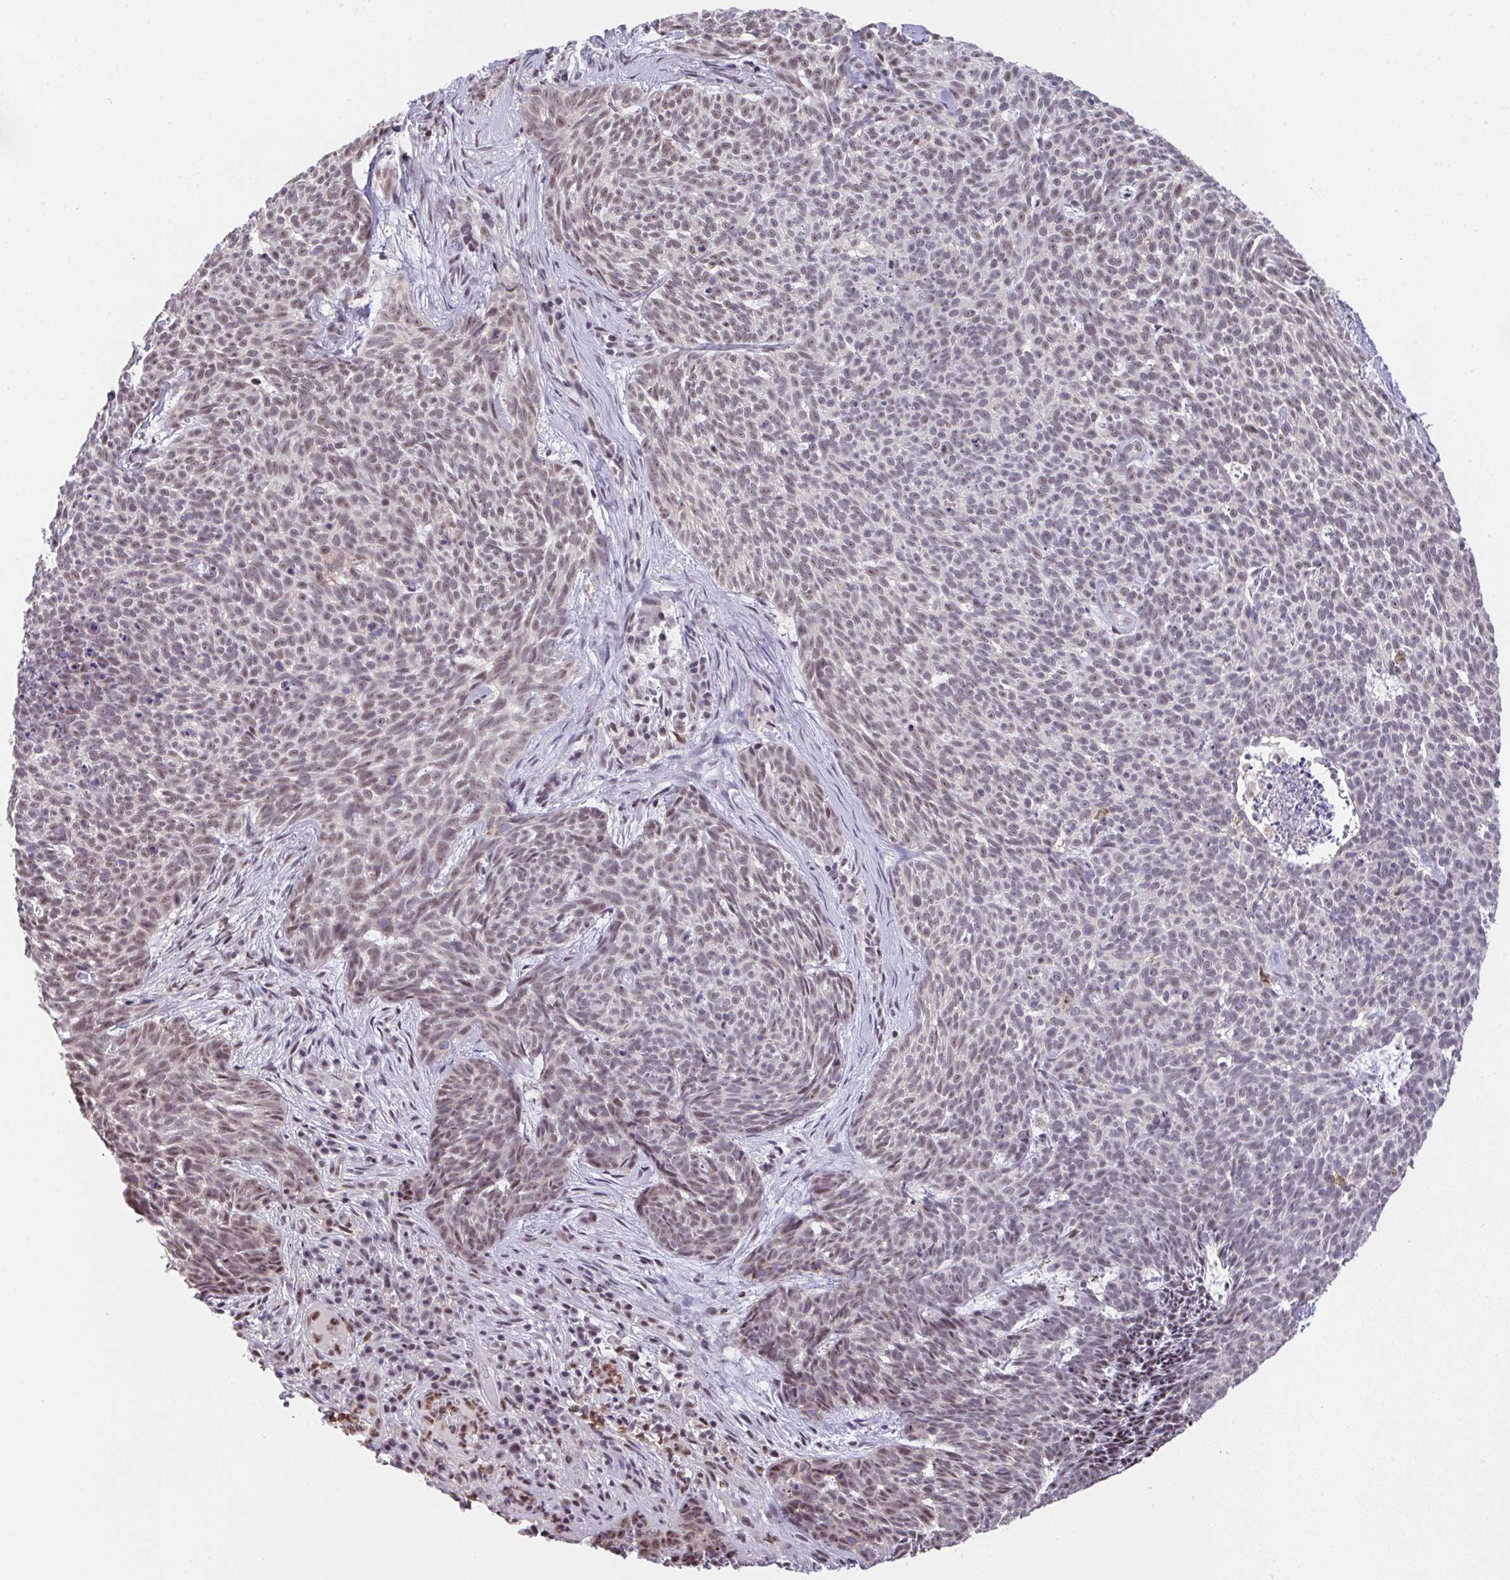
{"staining": {"intensity": "weak", "quantity": ">75%", "location": "nuclear"}, "tissue": "skin cancer", "cell_type": "Tumor cells", "image_type": "cancer", "snomed": [{"axis": "morphology", "description": "Basal cell carcinoma"}, {"axis": "topography", "description": "Skin"}], "caption": "Protein staining exhibits weak nuclear expression in approximately >75% of tumor cells in basal cell carcinoma (skin). (Brightfield microscopy of DAB IHC at high magnification).", "gene": "OR6K3", "patient": {"sex": "female", "age": 93}}